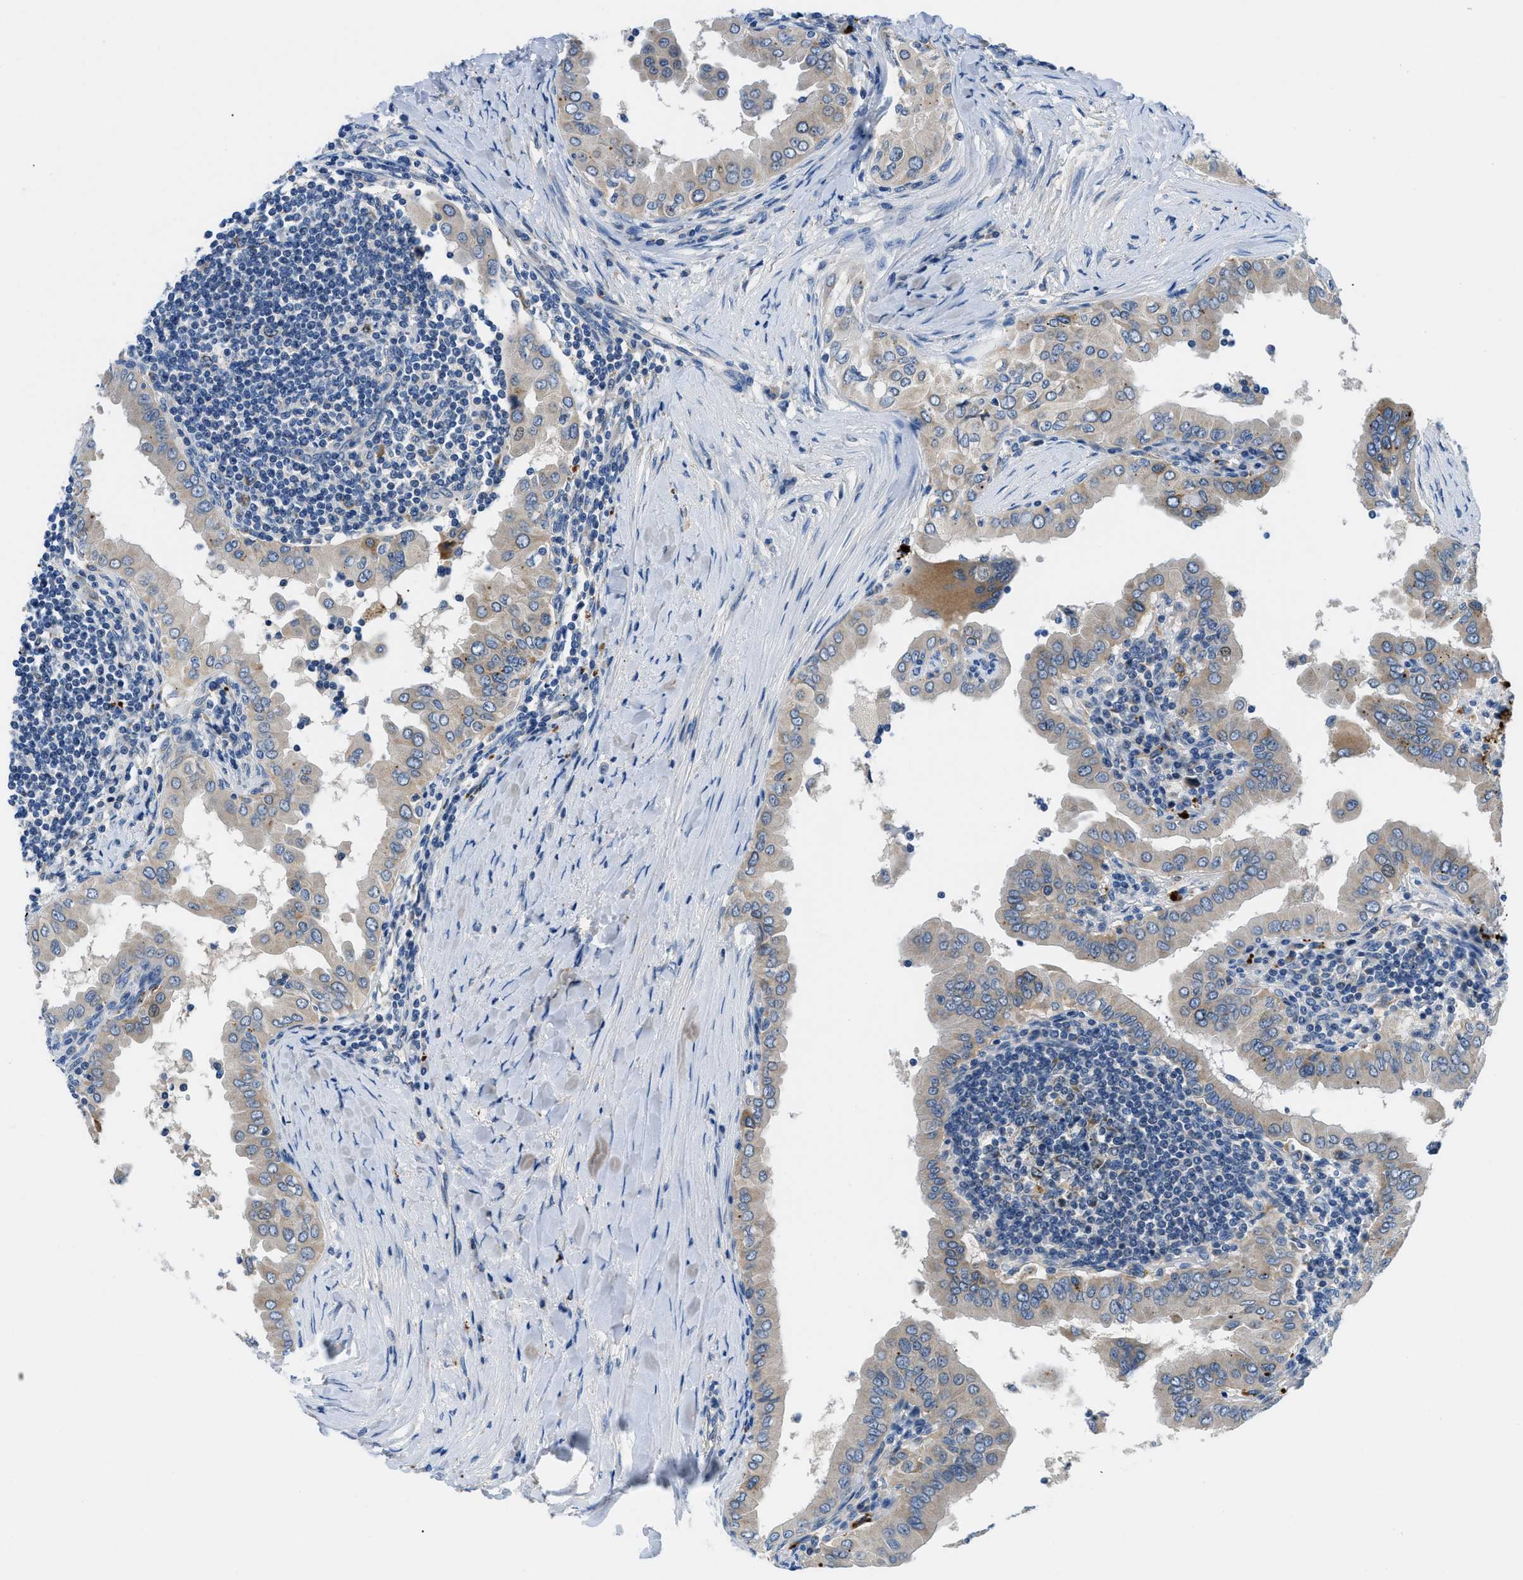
{"staining": {"intensity": "weak", "quantity": ">75%", "location": "cytoplasmic/membranous"}, "tissue": "thyroid cancer", "cell_type": "Tumor cells", "image_type": "cancer", "snomed": [{"axis": "morphology", "description": "Papillary adenocarcinoma, NOS"}, {"axis": "topography", "description": "Thyroid gland"}], "caption": "Immunohistochemistry (DAB (3,3'-diaminobenzidine)) staining of human thyroid papillary adenocarcinoma shows weak cytoplasmic/membranous protein positivity in about >75% of tumor cells.", "gene": "ADGRE3", "patient": {"sex": "male", "age": 33}}